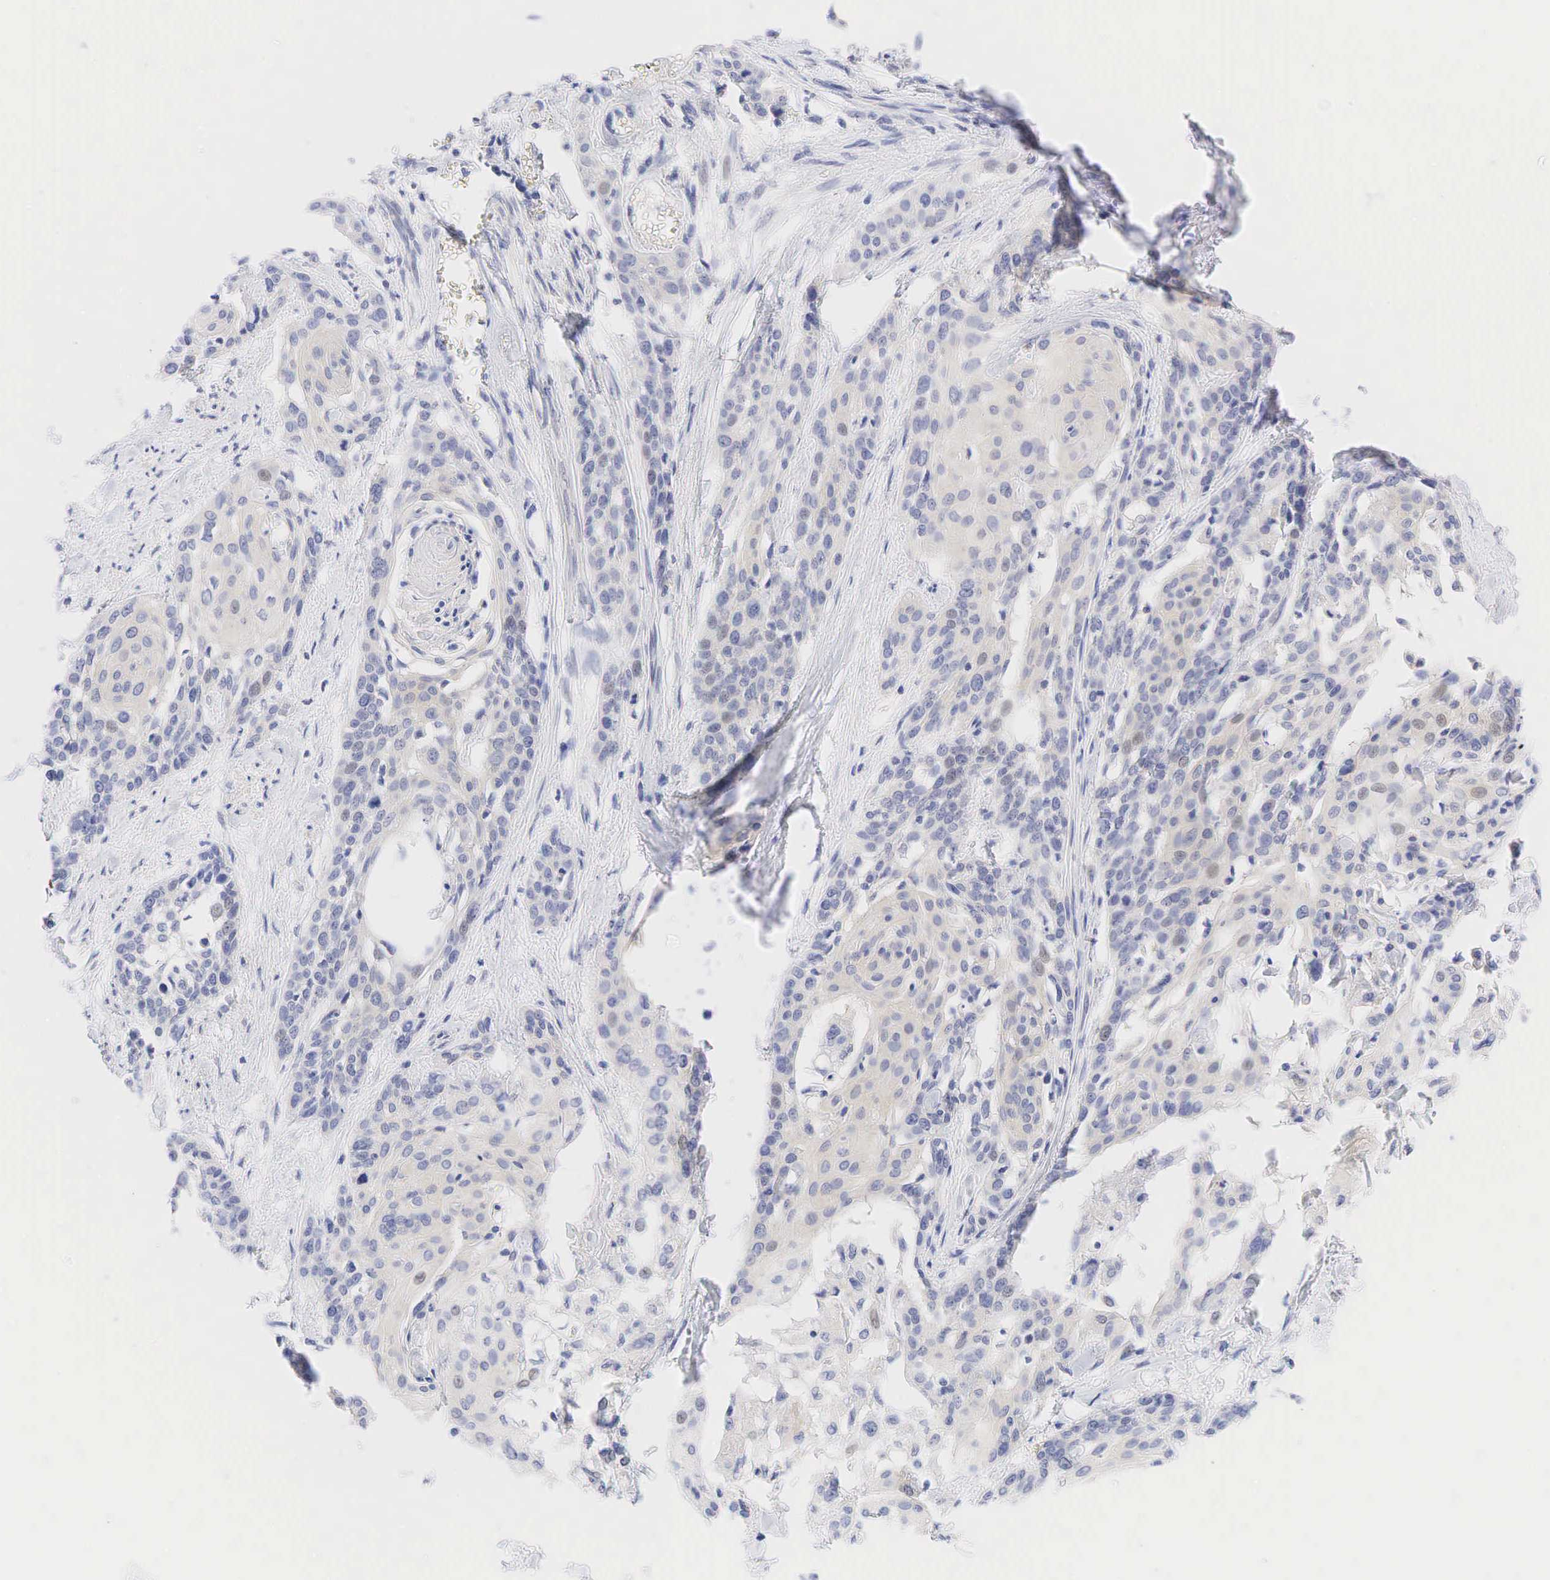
{"staining": {"intensity": "weak", "quantity": "25%-75%", "location": "cytoplasmic/membranous,nuclear"}, "tissue": "cervical cancer", "cell_type": "Tumor cells", "image_type": "cancer", "snomed": [{"axis": "morphology", "description": "Squamous cell carcinoma, NOS"}, {"axis": "topography", "description": "Cervix"}], "caption": "The immunohistochemical stain highlights weak cytoplasmic/membranous and nuclear staining in tumor cells of cervical cancer (squamous cell carcinoma) tissue.", "gene": "AR", "patient": {"sex": "female", "age": 57}}